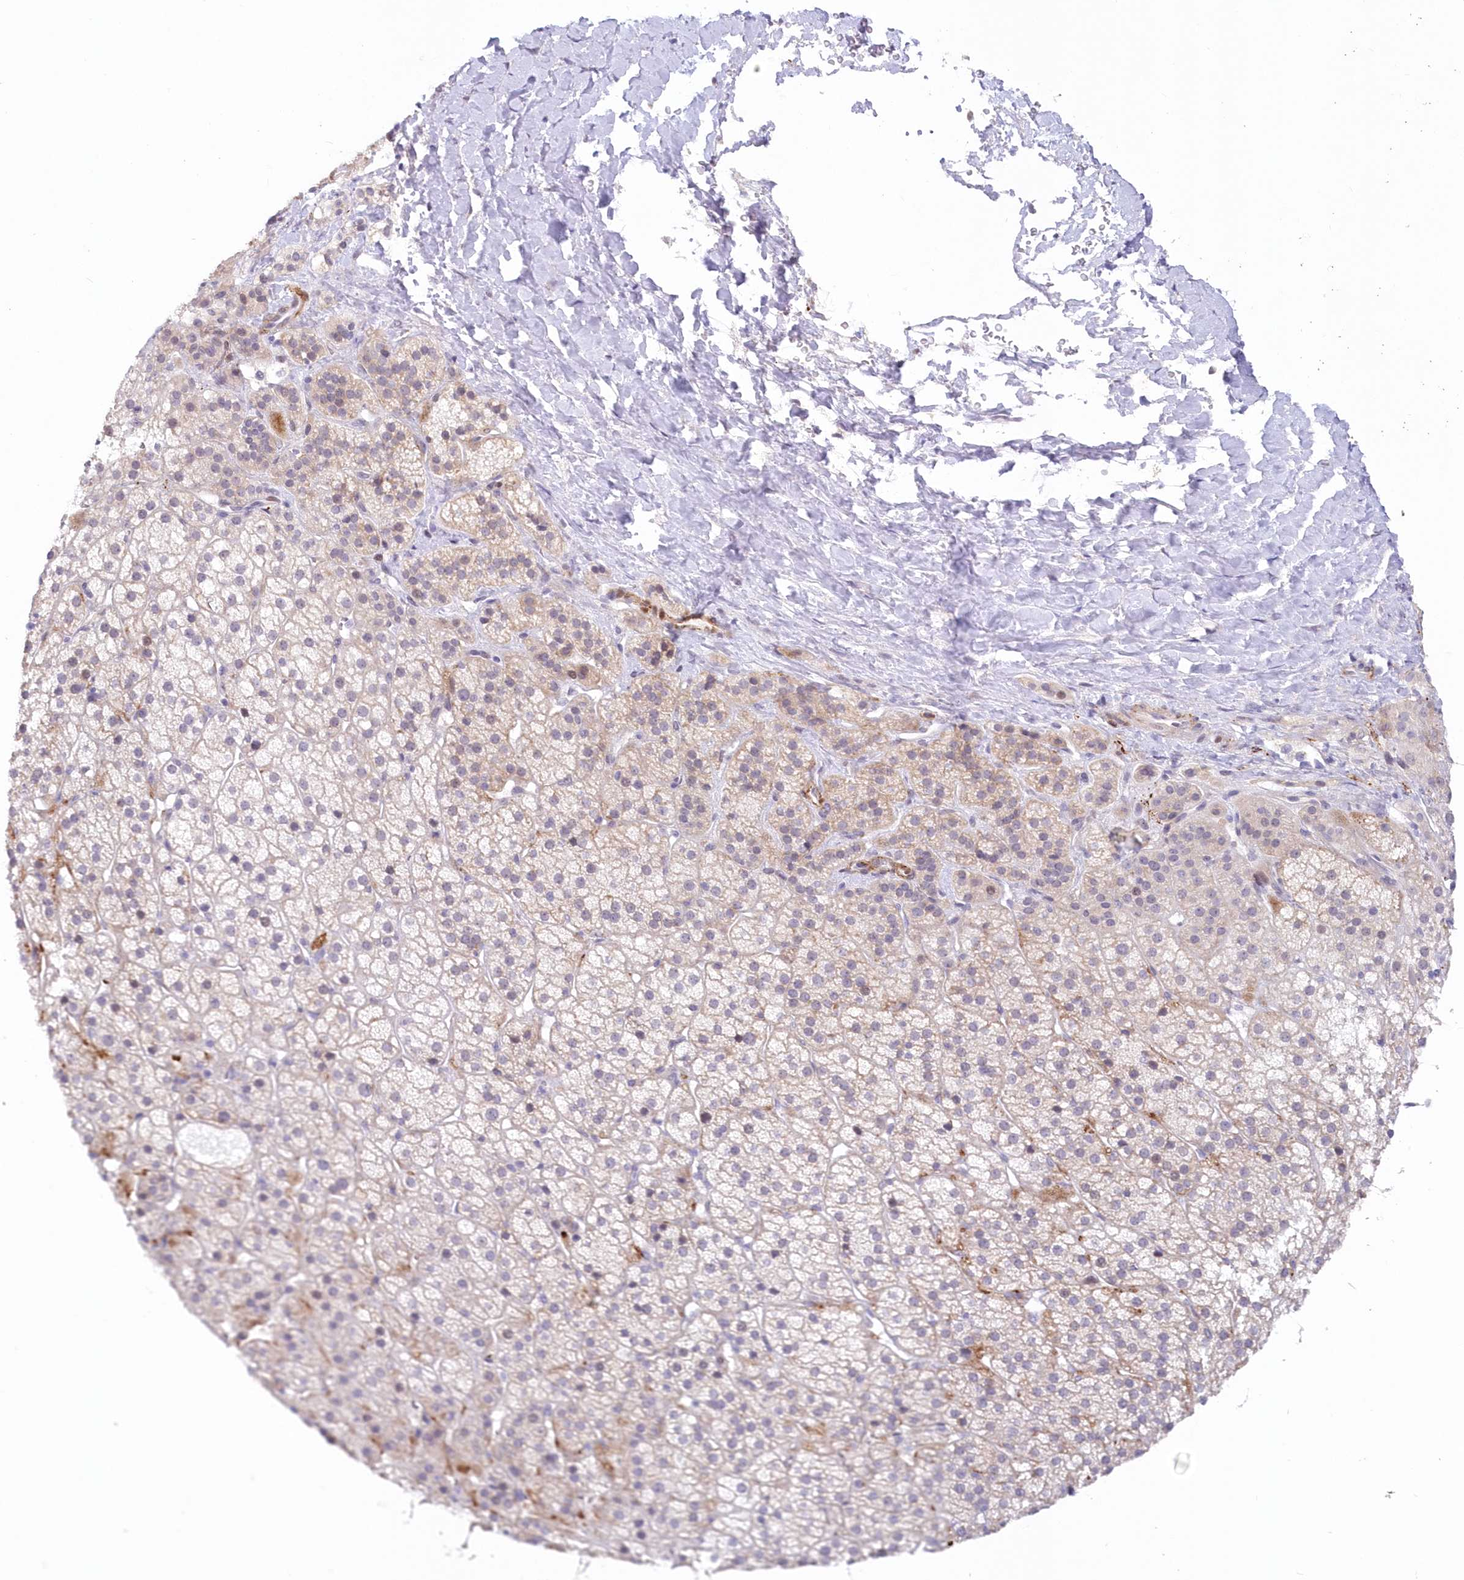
{"staining": {"intensity": "weak", "quantity": "<25%", "location": "cytoplasmic/membranous"}, "tissue": "adrenal gland", "cell_type": "Glandular cells", "image_type": "normal", "snomed": [{"axis": "morphology", "description": "Normal tissue, NOS"}, {"axis": "topography", "description": "Adrenal gland"}], "caption": "Immunohistochemistry of benign human adrenal gland demonstrates no expression in glandular cells. (Brightfield microscopy of DAB immunohistochemistry (IHC) at high magnification).", "gene": "SNED1", "patient": {"sex": "female", "age": 57}}